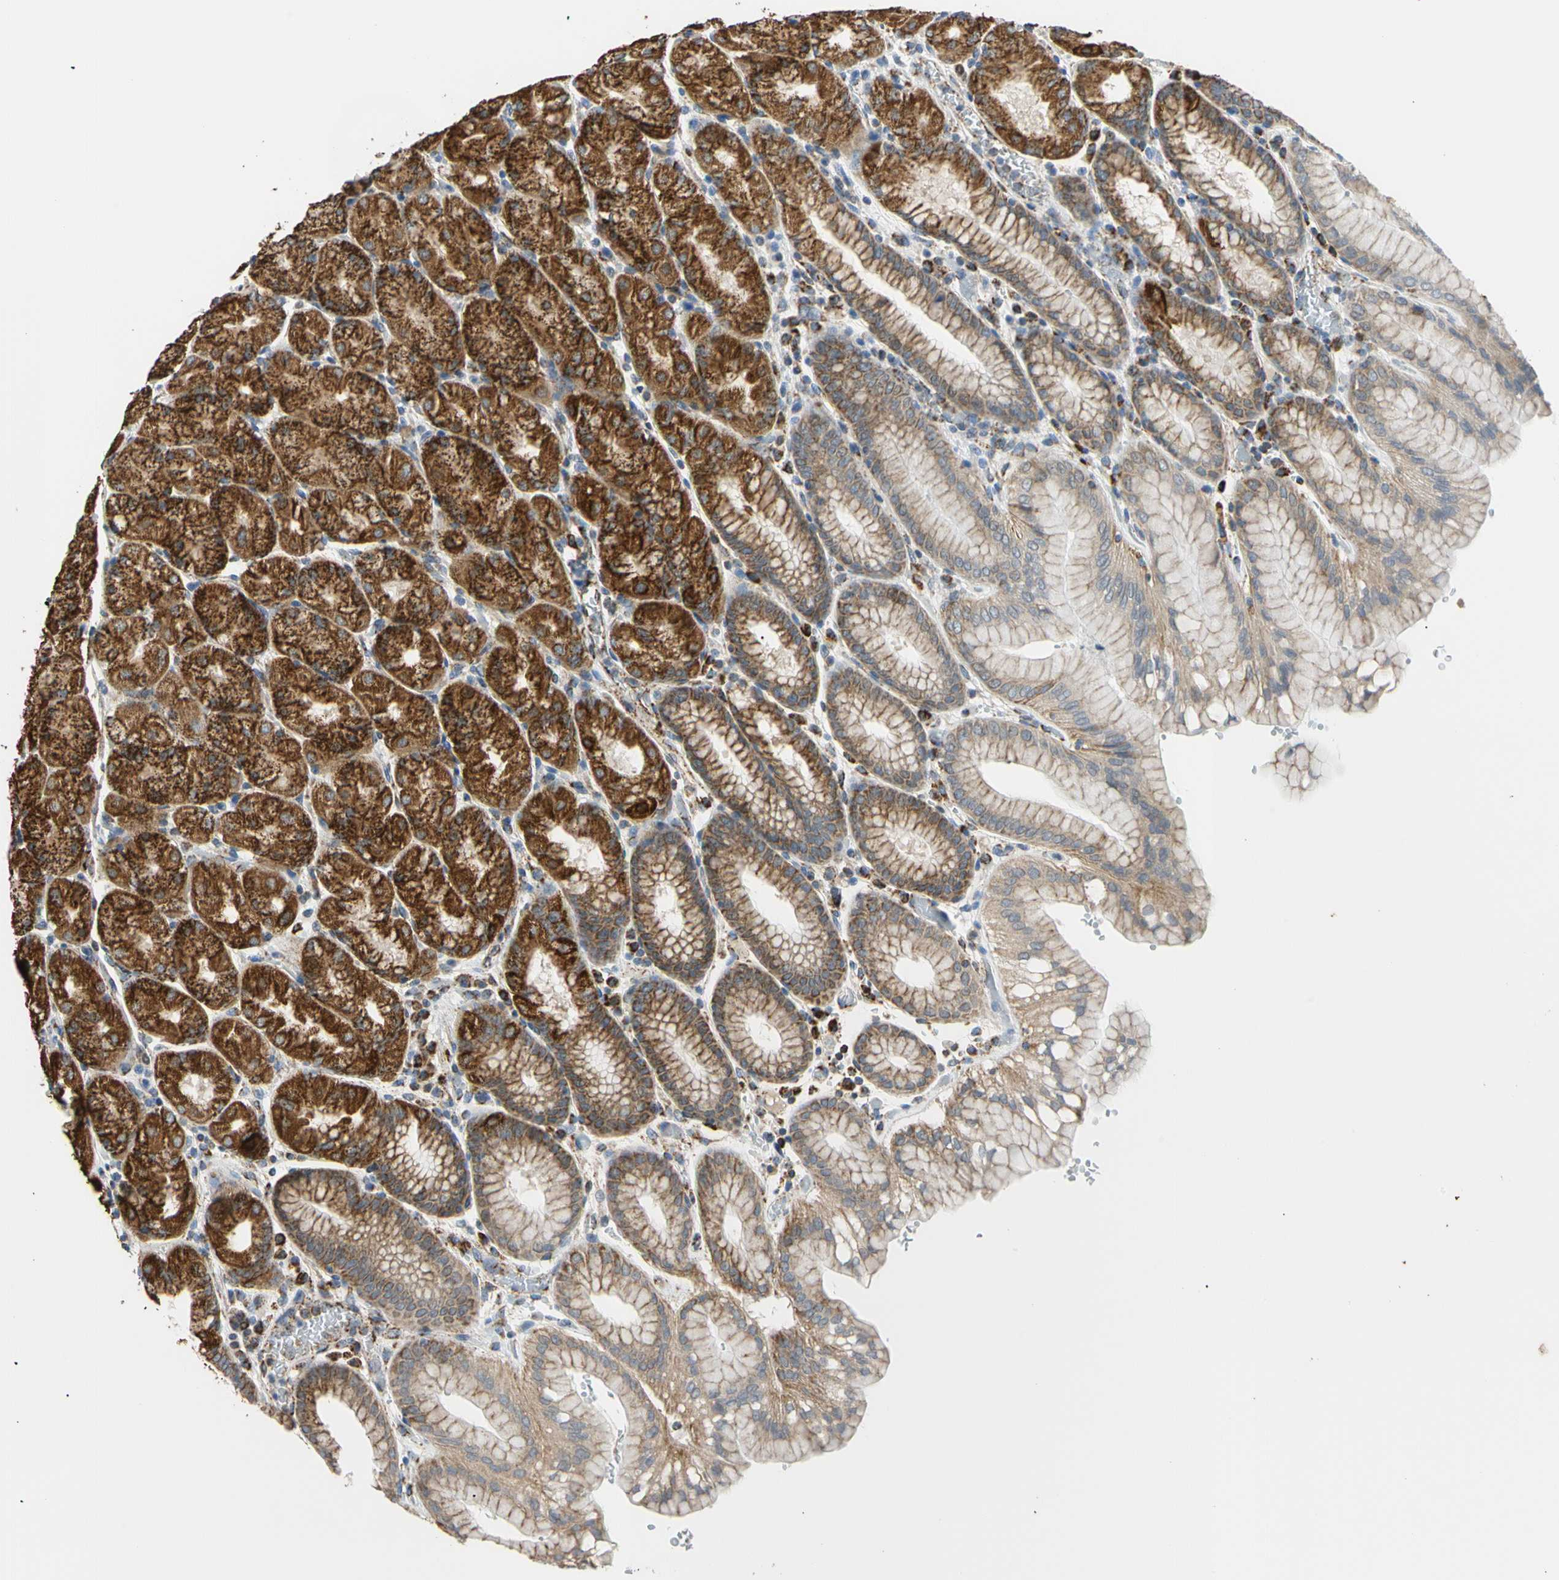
{"staining": {"intensity": "strong", "quantity": ">75%", "location": "cytoplasmic/membranous"}, "tissue": "stomach", "cell_type": "Glandular cells", "image_type": "normal", "snomed": [{"axis": "morphology", "description": "Normal tissue, NOS"}, {"axis": "topography", "description": "Stomach, upper"}, {"axis": "topography", "description": "Stomach"}], "caption": "Protein analysis of normal stomach exhibits strong cytoplasmic/membranous positivity in about >75% of glandular cells. (brown staining indicates protein expression, while blue staining denotes nuclei).", "gene": "ACAT1", "patient": {"sex": "male", "age": 76}}